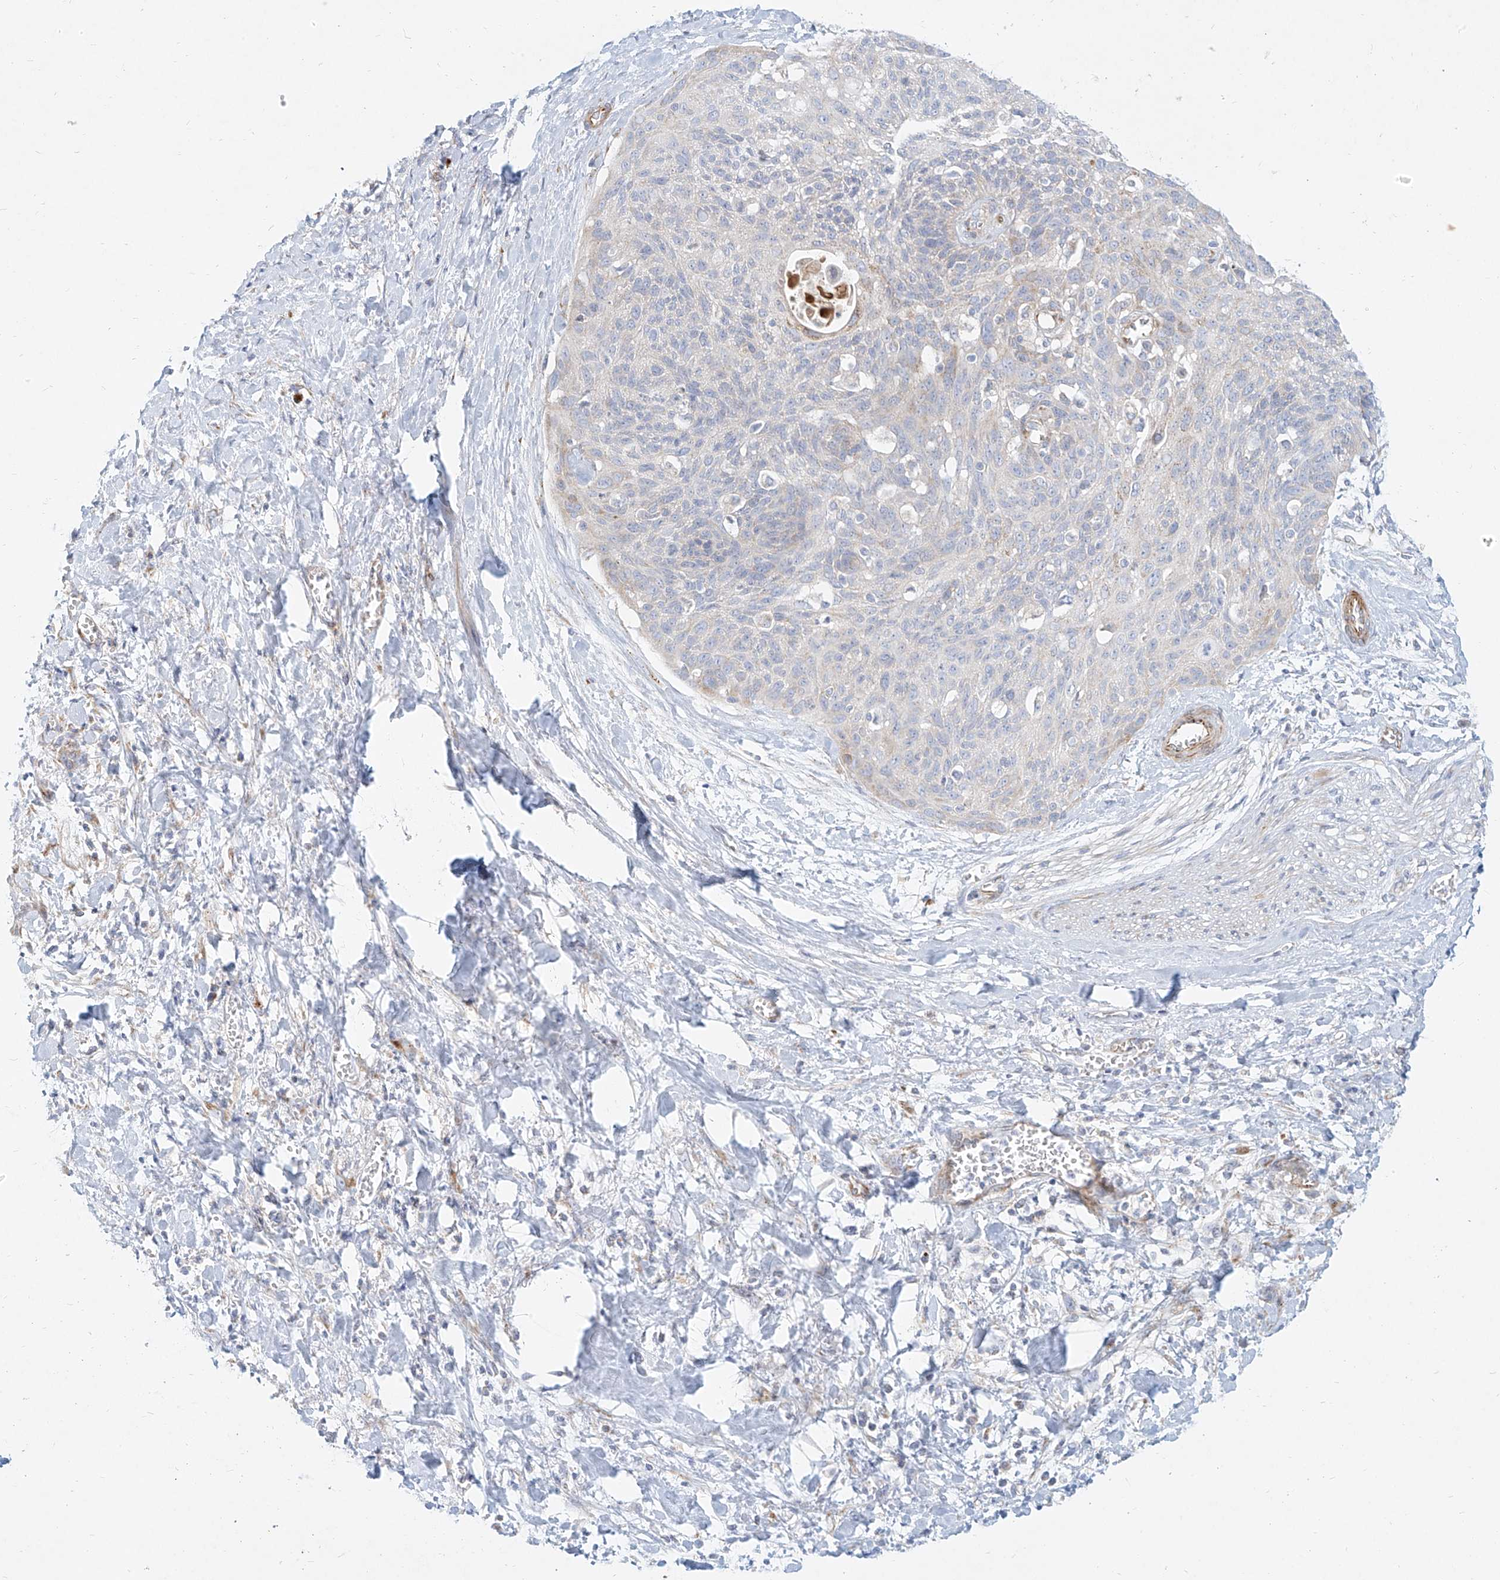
{"staining": {"intensity": "moderate", "quantity": "<25%", "location": "cytoplasmic/membranous"}, "tissue": "cervical cancer", "cell_type": "Tumor cells", "image_type": "cancer", "snomed": [{"axis": "morphology", "description": "Squamous cell carcinoma, NOS"}, {"axis": "topography", "description": "Cervix"}], "caption": "IHC (DAB) staining of human cervical cancer (squamous cell carcinoma) demonstrates moderate cytoplasmic/membranous protein staining in about <25% of tumor cells.", "gene": "MTX2", "patient": {"sex": "female", "age": 55}}